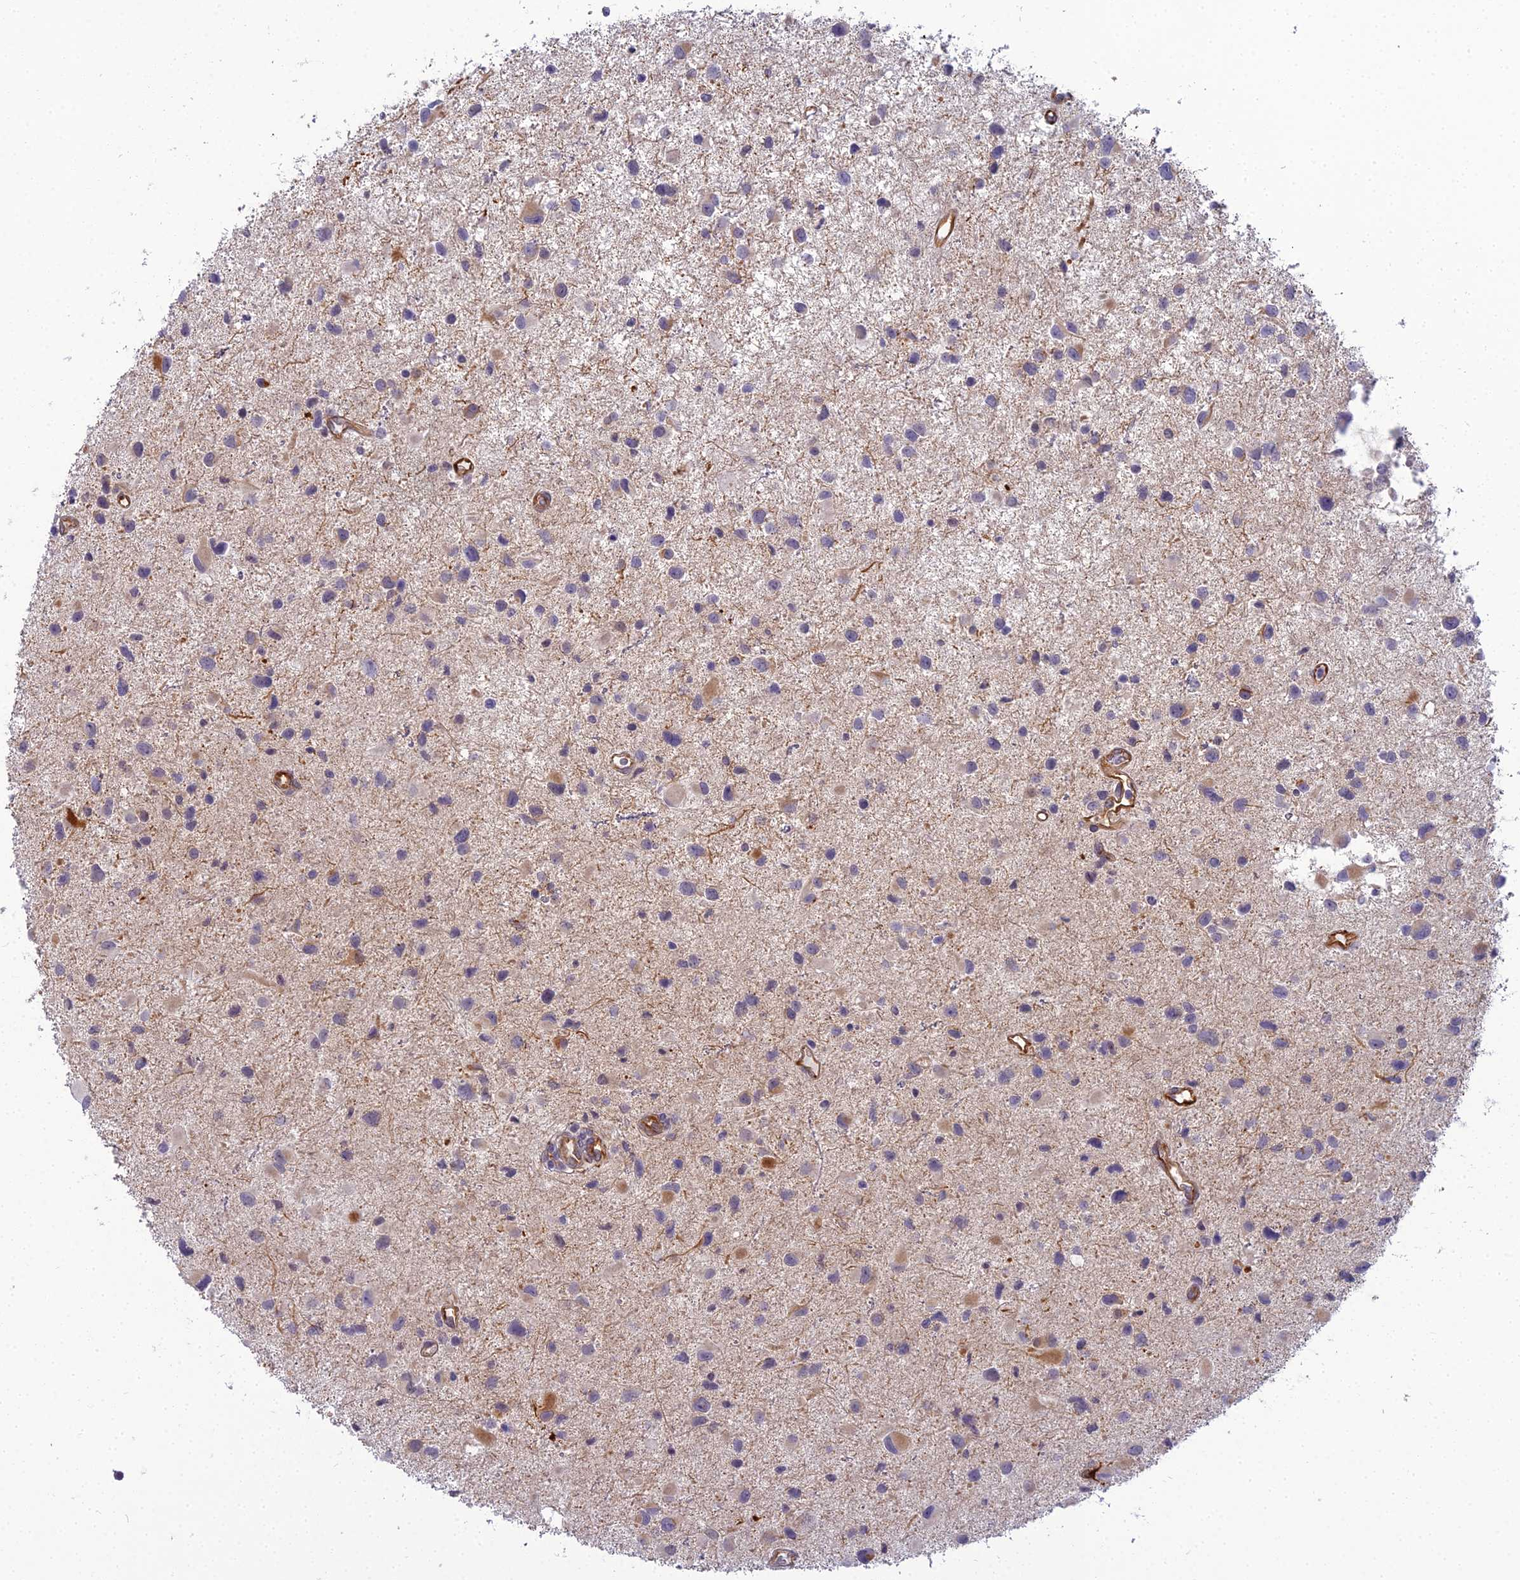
{"staining": {"intensity": "moderate", "quantity": "<25%", "location": "cytoplasmic/membranous"}, "tissue": "glioma", "cell_type": "Tumor cells", "image_type": "cancer", "snomed": [{"axis": "morphology", "description": "Glioma, malignant, Low grade"}, {"axis": "topography", "description": "Brain"}], "caption": "Glioma stained for a protein (brown) demonstrates moderate cytoplasmic/membranous positive expression in about <25% of tumor cells.", "gene": "RGL3", "patient": {"sex": "female", "age": 32}}